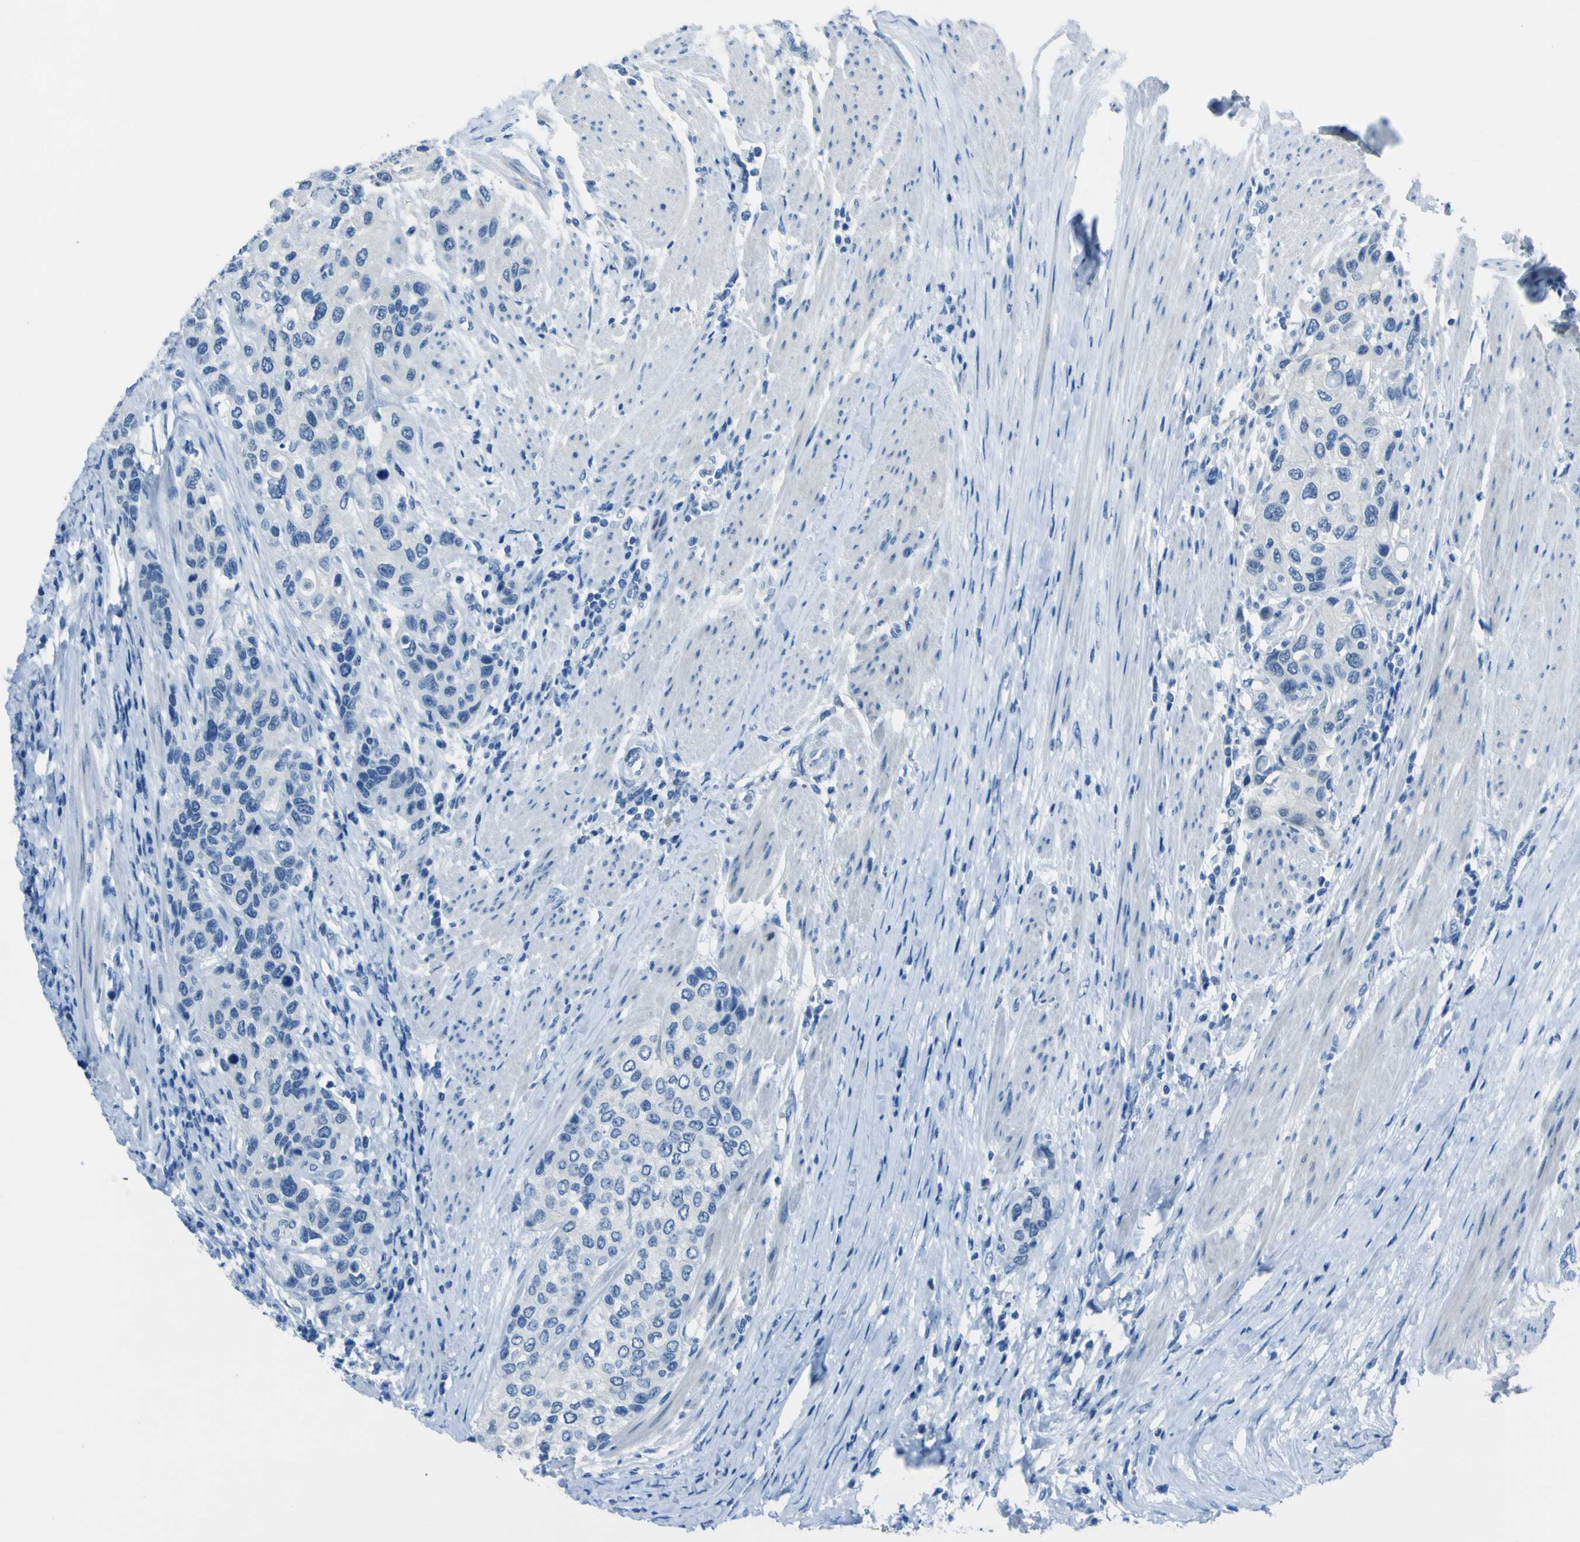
{"staining": {"intensity": "negative", "quantity": "none", "location": "none"}, "tissue": "urothelial cancer", "cell_type": "Tumor cells", "image_type": "cancer", "snomed": [{"axis": "morphology", "description": "Urothelial carcinoma, High grade"}, {"axis": "topography", "description": "Urinary bladder"}], "caption": "Immunohistochemical staining of human urothelial cancer reveals no significant positivity in tumor cells.", "gene": "PHKG1", "patient": {"sex": "female", "age": 56}}